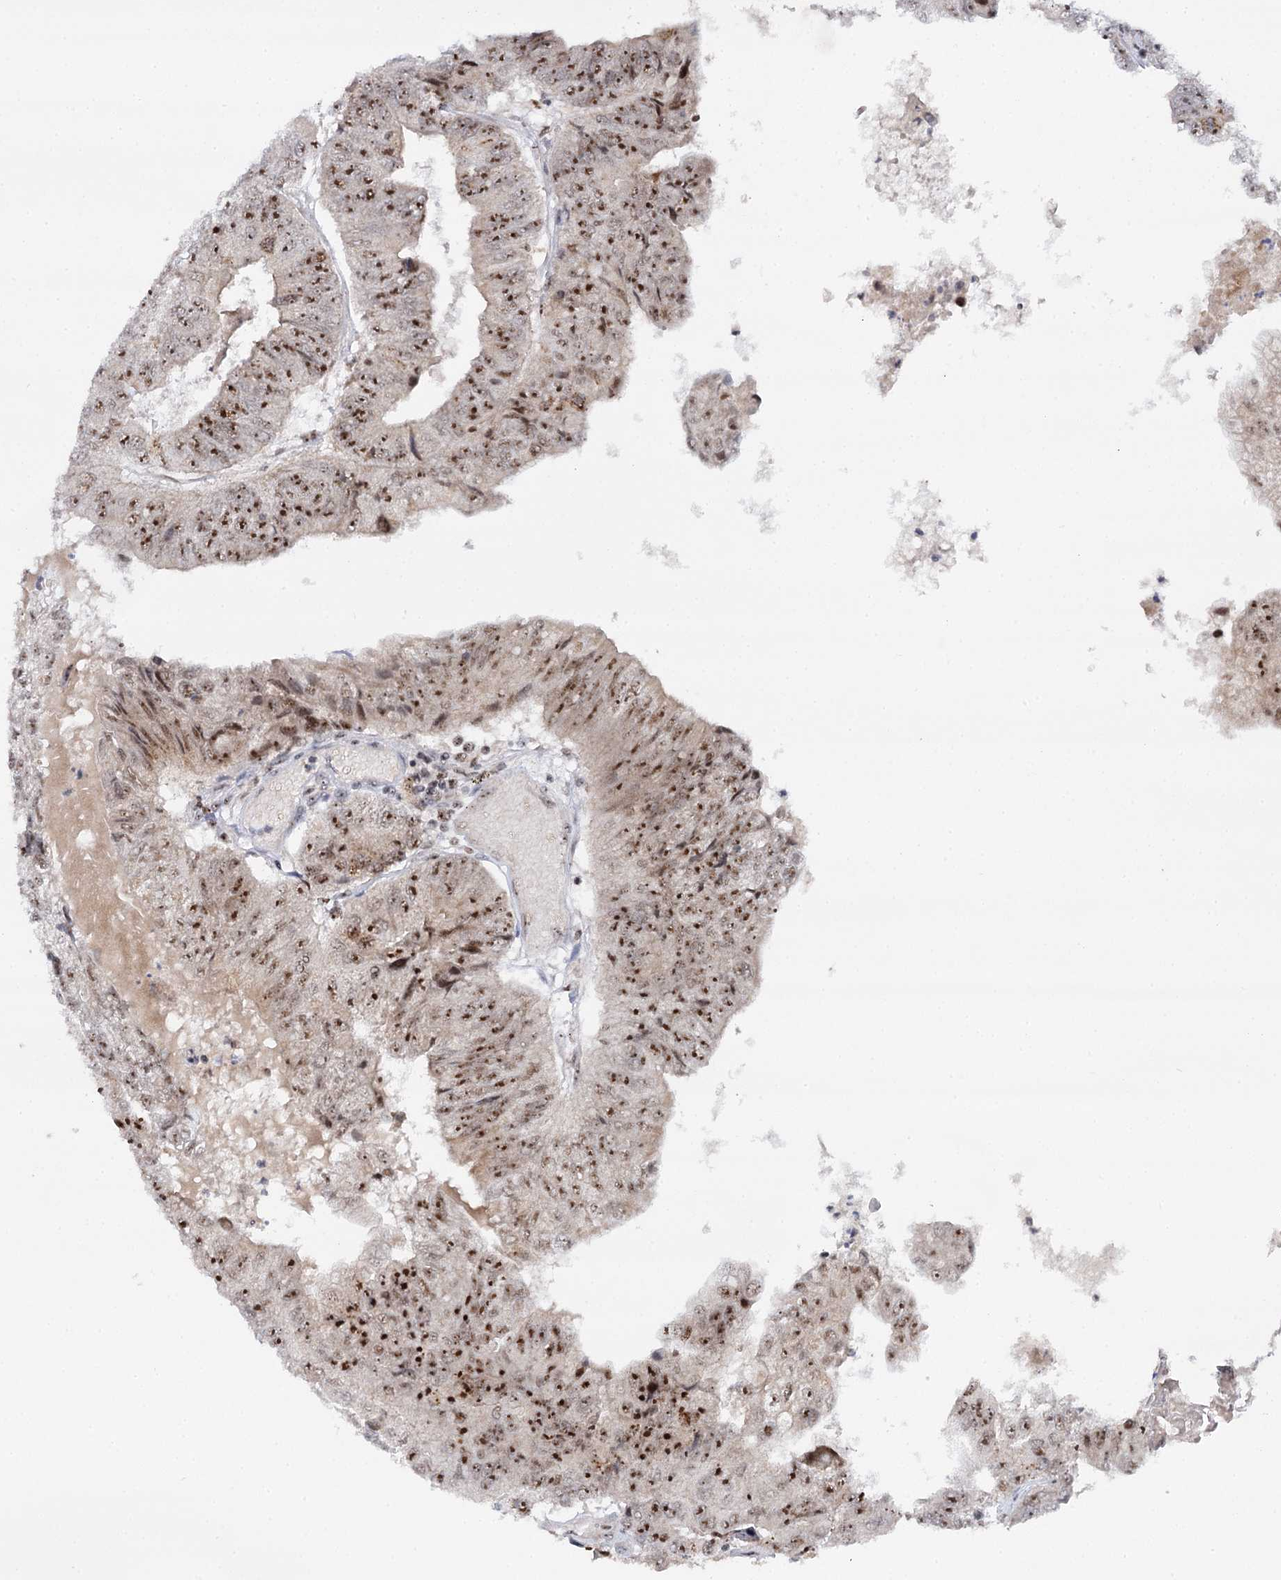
{"staining": {"intensity": "strong", "quantity": ">75%", "location": "nuclear"}, "tissue": "colorectal cancer", "cell_type": "Tumor cells", "image_type": "cancer", "snomed": [{"axis": "morphology", "description": "Adenocarcinoma, NOS"}, {"axis": "topography", "description": "Colon"}], "caption": "A high-resolution photomicrograph shows IHC staining of colorectal cancer (adenocarcinoma), which shows strong nuclear staining in about >75% of tumor cells. (brown staining indicates protein expression, while blue staining denotes nuclei).", "gene": "BUD13", "patient": {"sex": "female", "age": 67}}